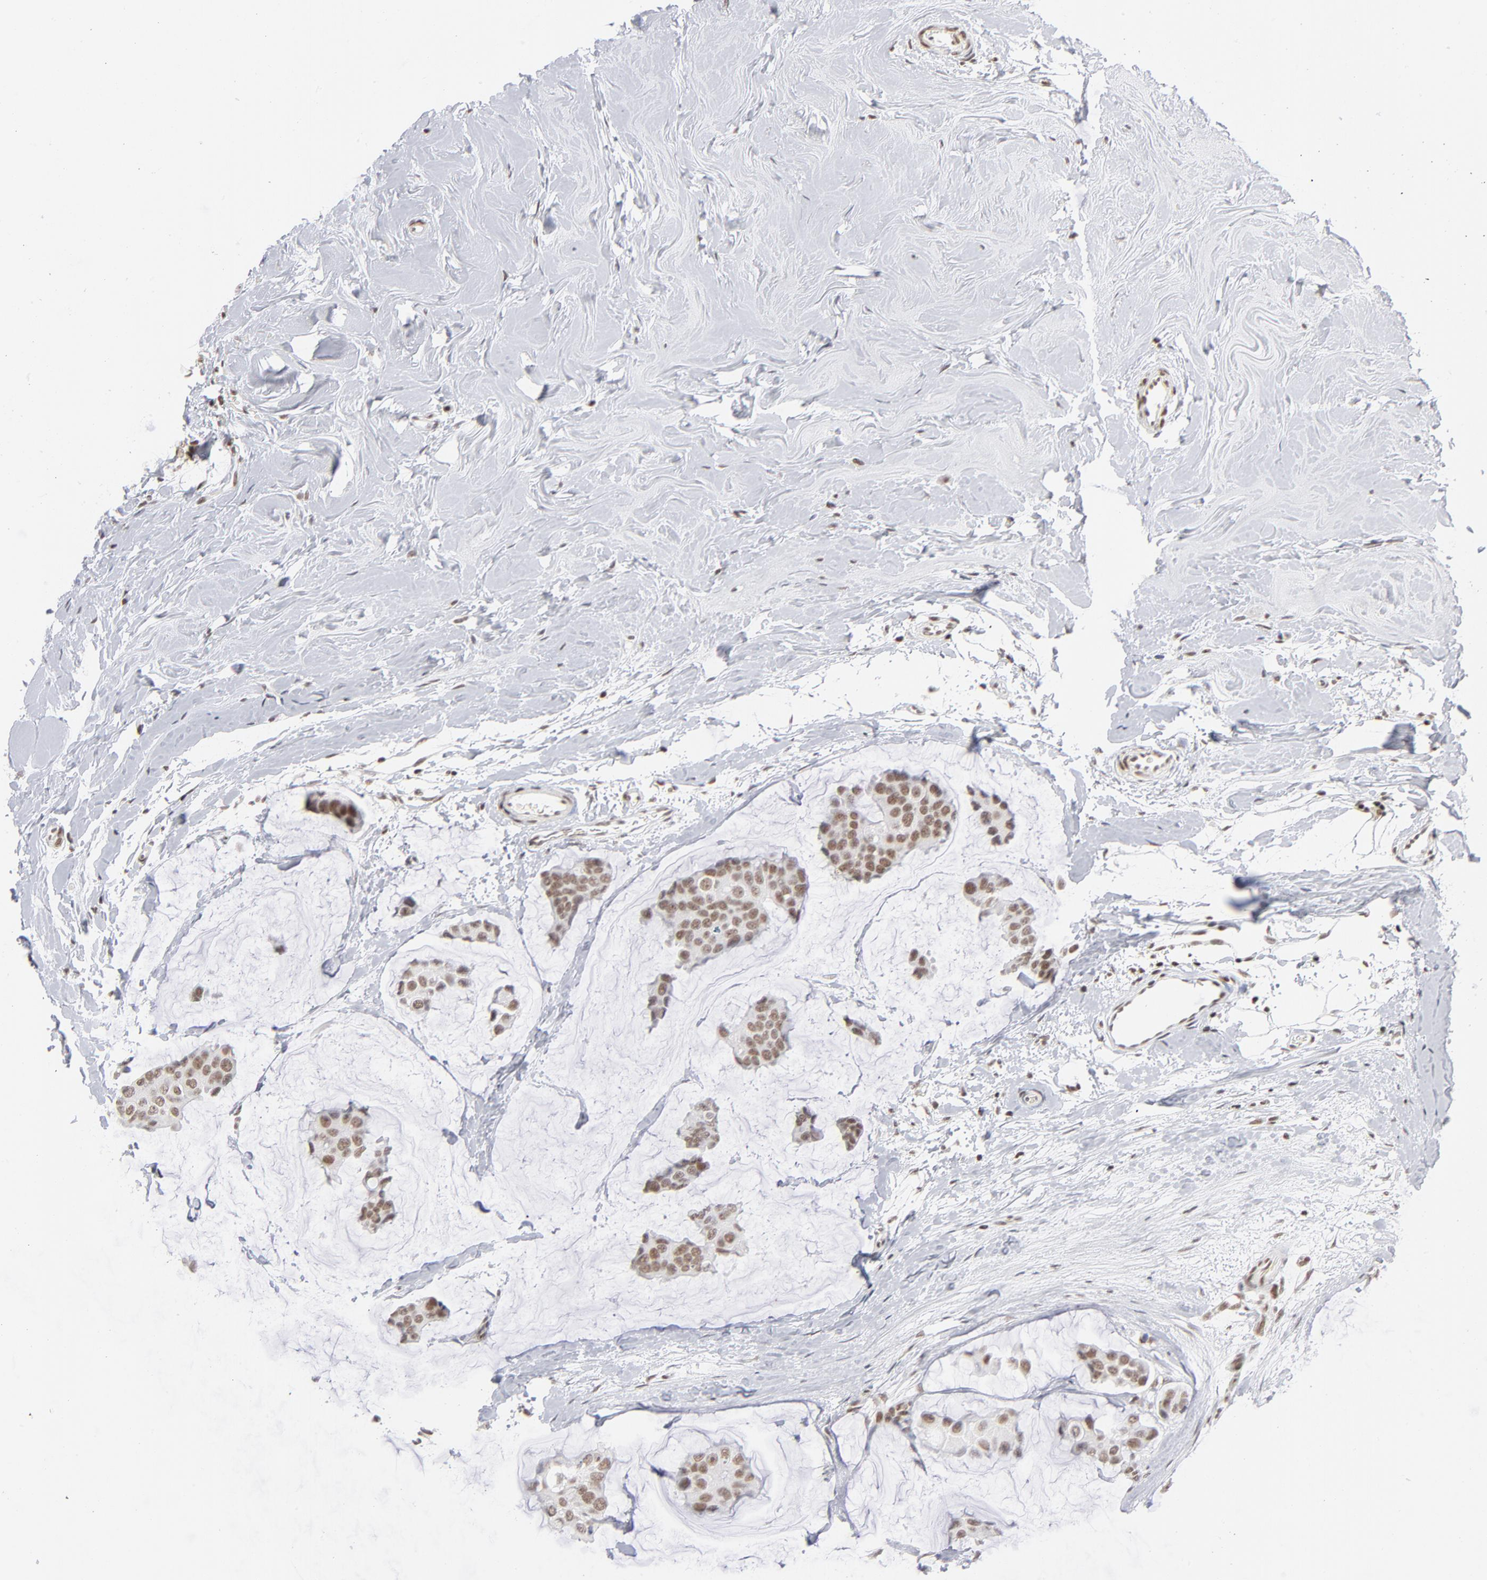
{"staining": {"intensity": "moderate", "quantity": ">75%", "location": "nuclear"}, "tissue": "breast cancer", "cell_type": "Tumor cells", "image_type": "cancer", "snomed": [{"axis": "morphology", "description": "Normal tissue, NOS"}, {"axis": "morphology", "description": "Duct carcinoma"}, {"axis": "topography", "description": "Breast"}], "caption": "Immunohistochemistry (IHC) (DAB) staining of human breast infiltrating ductal carcinoma shows moderate nuclear protein staining in approximately >75% of tumor cells. The staining is performed using DAB brown chromogen to label protein expression. The nuclei are counter-stained blue using hematoxylin.", "gene": "ZNF143", "patient": {"sex": "female", "age": 50}}